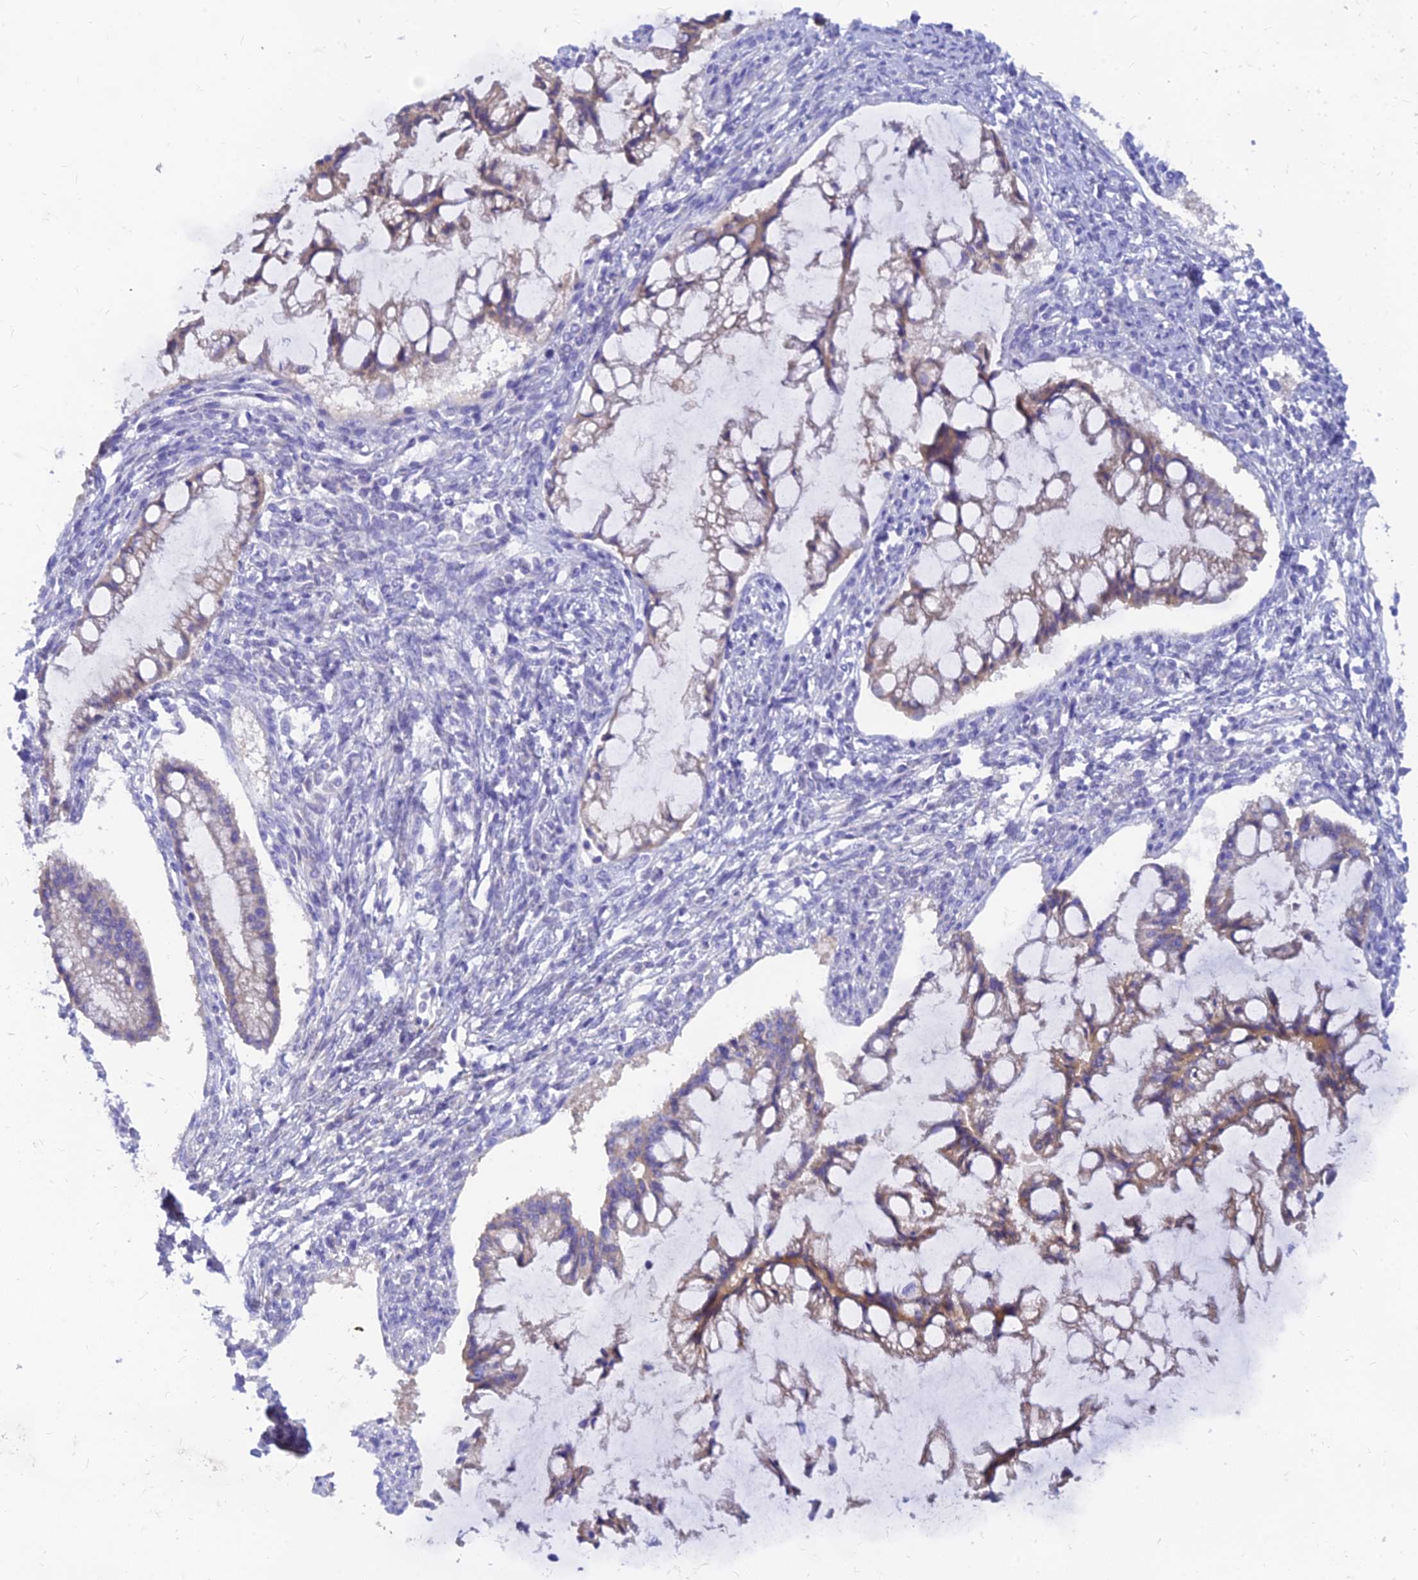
{"staining": {"intensity": "weak", "quantity": "25%-75%", "location": "cytoplasmic/membranous"}, "tissue": "ovarian cancer", "cell_type": "Tumor cells", "image_type": "cancer", "snomed": [{"axis": "morphology", "description": "Cystadenocarcinoma, mucinous, NOS"}, {"axis": "topography", "description": "Ovary"}], "caption": "Mucinous cystadenocarcinoma (ovarian) stained for a protein (brown) reveals weak cytoplasmic/membranous positive positivity in approximately 25%-75% of tumor cells.", "gene": "TMEM30B", "patient": {"sex": "female", "age": 73}}